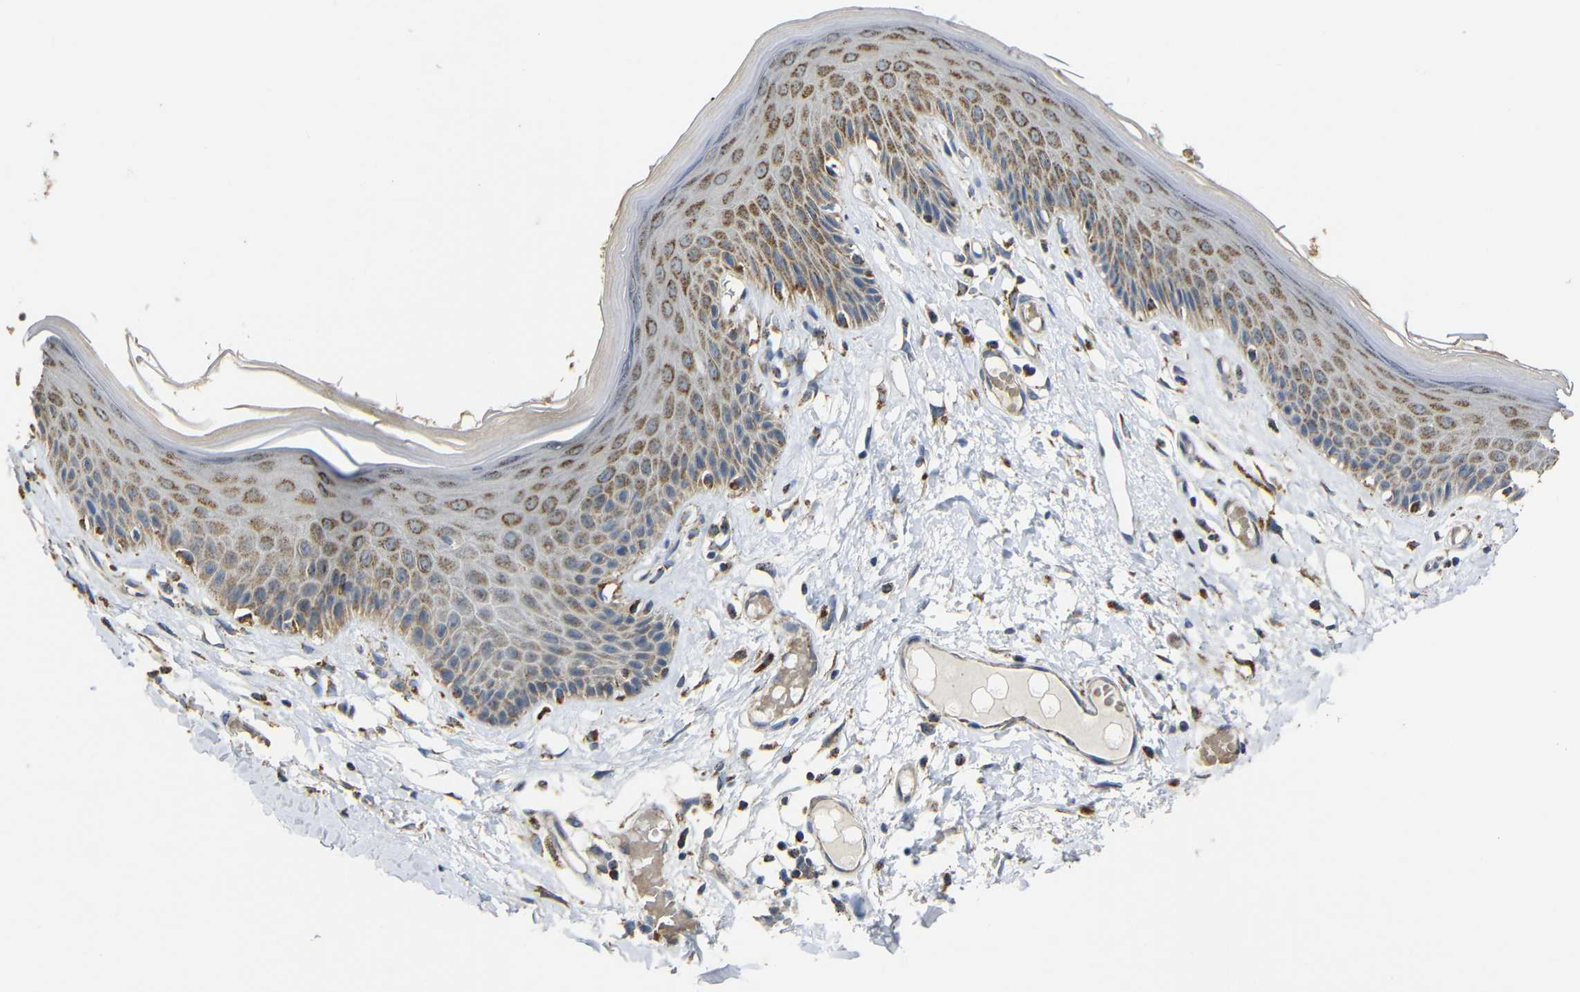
{"staining": {"intensity": "moderate", "quantity": ">75%", "location": "cytoplasmic/membranous"}, "tissue": "skin", "cell_type": "Epidermal cells", "image_type": "normal", "snomed": [{"axis": "morphology", "description": "Normal tissue, NOS"}, {"axis": "topography", "description": "Vulva"}], "caption": "DAB immunohistochemical staining of benign skin demonstrates moderate cytoplasmic/membranous protein expression in about >75% of epidermal cells. (Brightfield microscopy of DAB IHC at high magnification).", "gene": "NR3C2", "patient": {"sex": "female", "age": 73}}